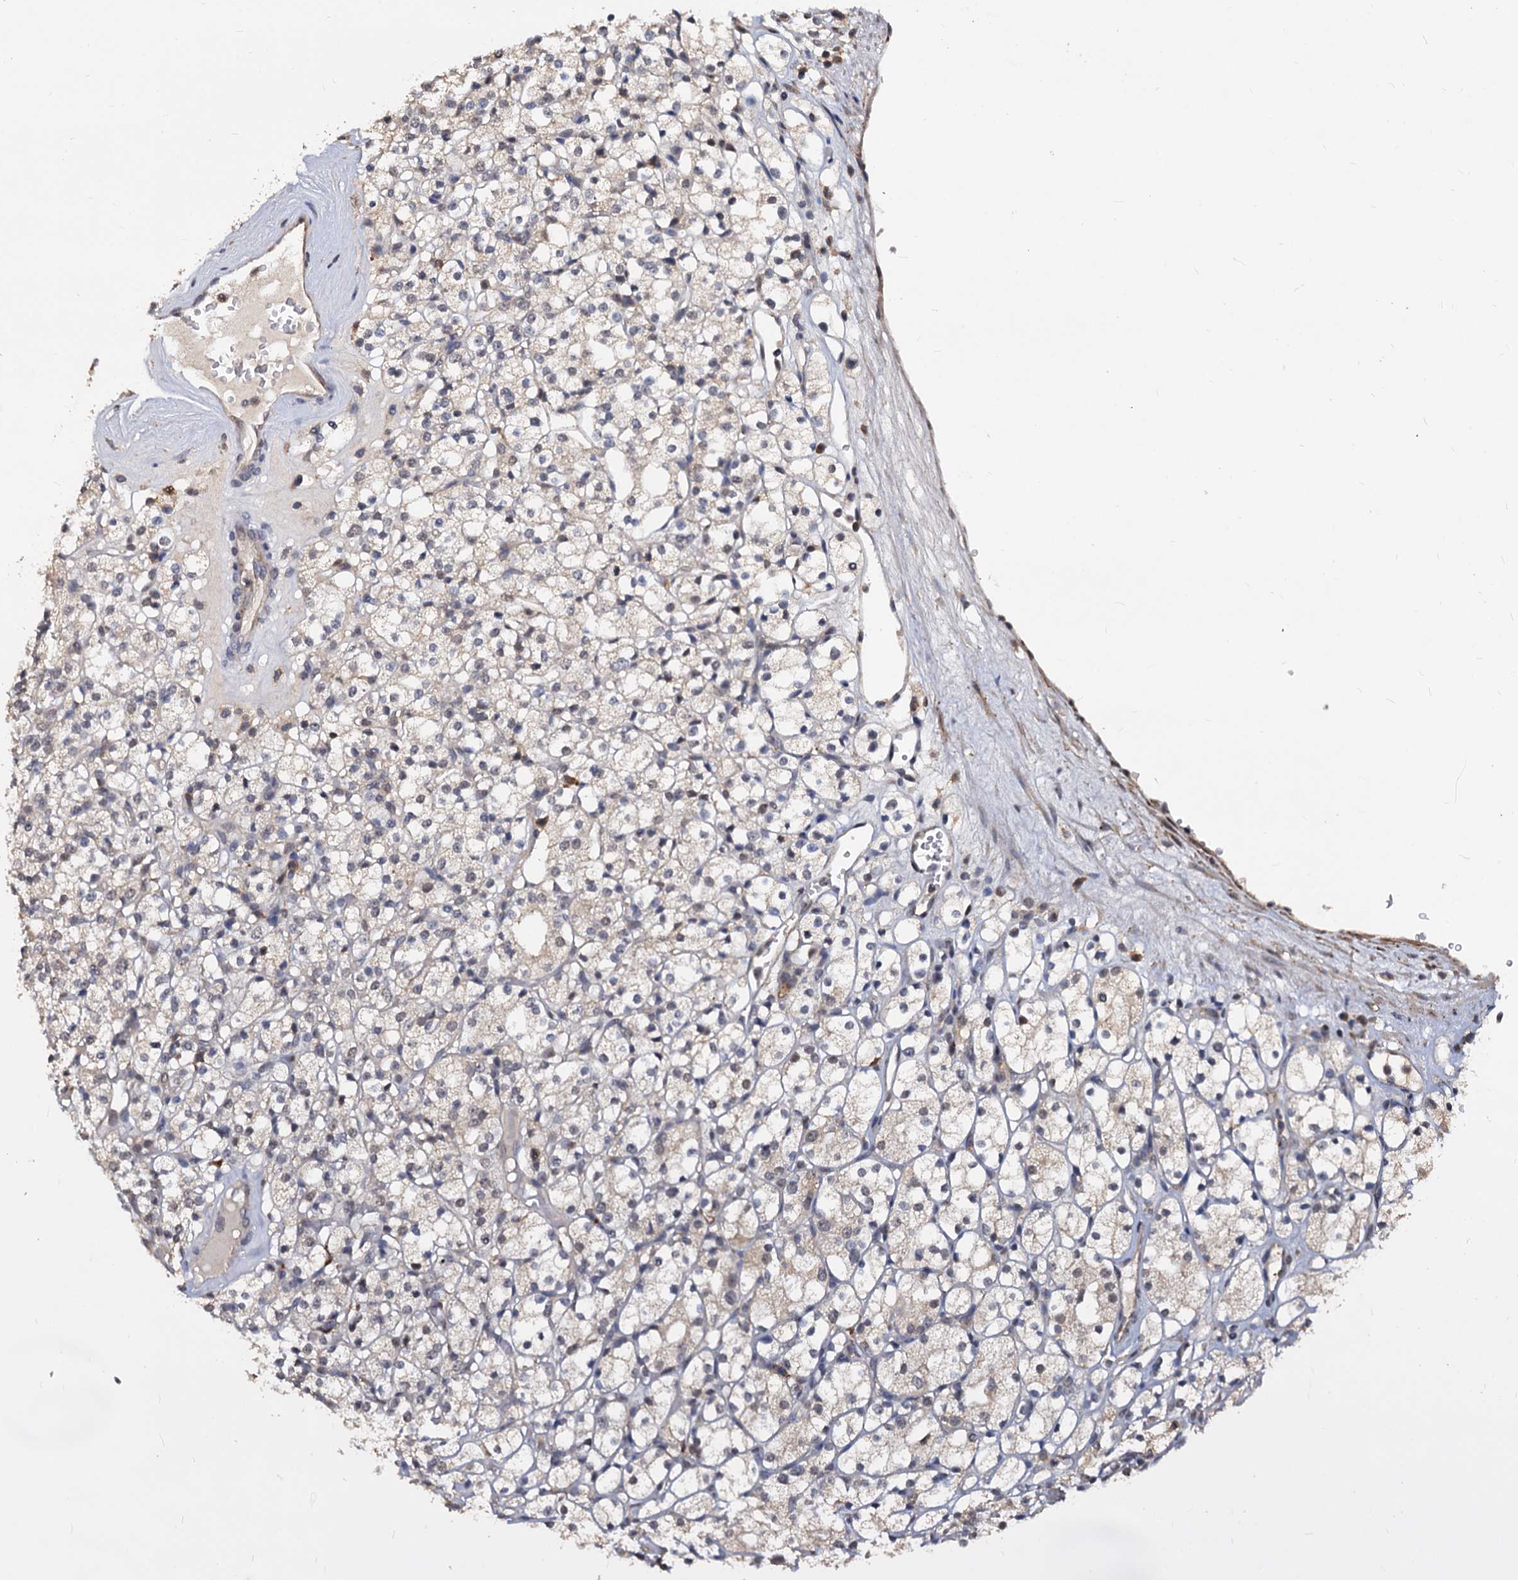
{"staining": {"intensity": "weak", "quantity": "<25%", "location": "cytoplasmic/membranous,nuclear"}, "tissue": "renal cancer", "cell_type": "Tumor cells", "image_type": "cancer", "snomed": [{"axis": "morphology", "description": "Adenocarcinoma, NOS"}, {"axis": "topography", "description": "Kidney"}], "caption": "This micrograph is of renal adenocarcinoma stained with immunohistochemistry to label a protein in brown with the nuclei are counter-stained blue. There is no positivity in tumor cells.", "gene": "PSMD4", "patient": {"sex": "male", "age": 77}}